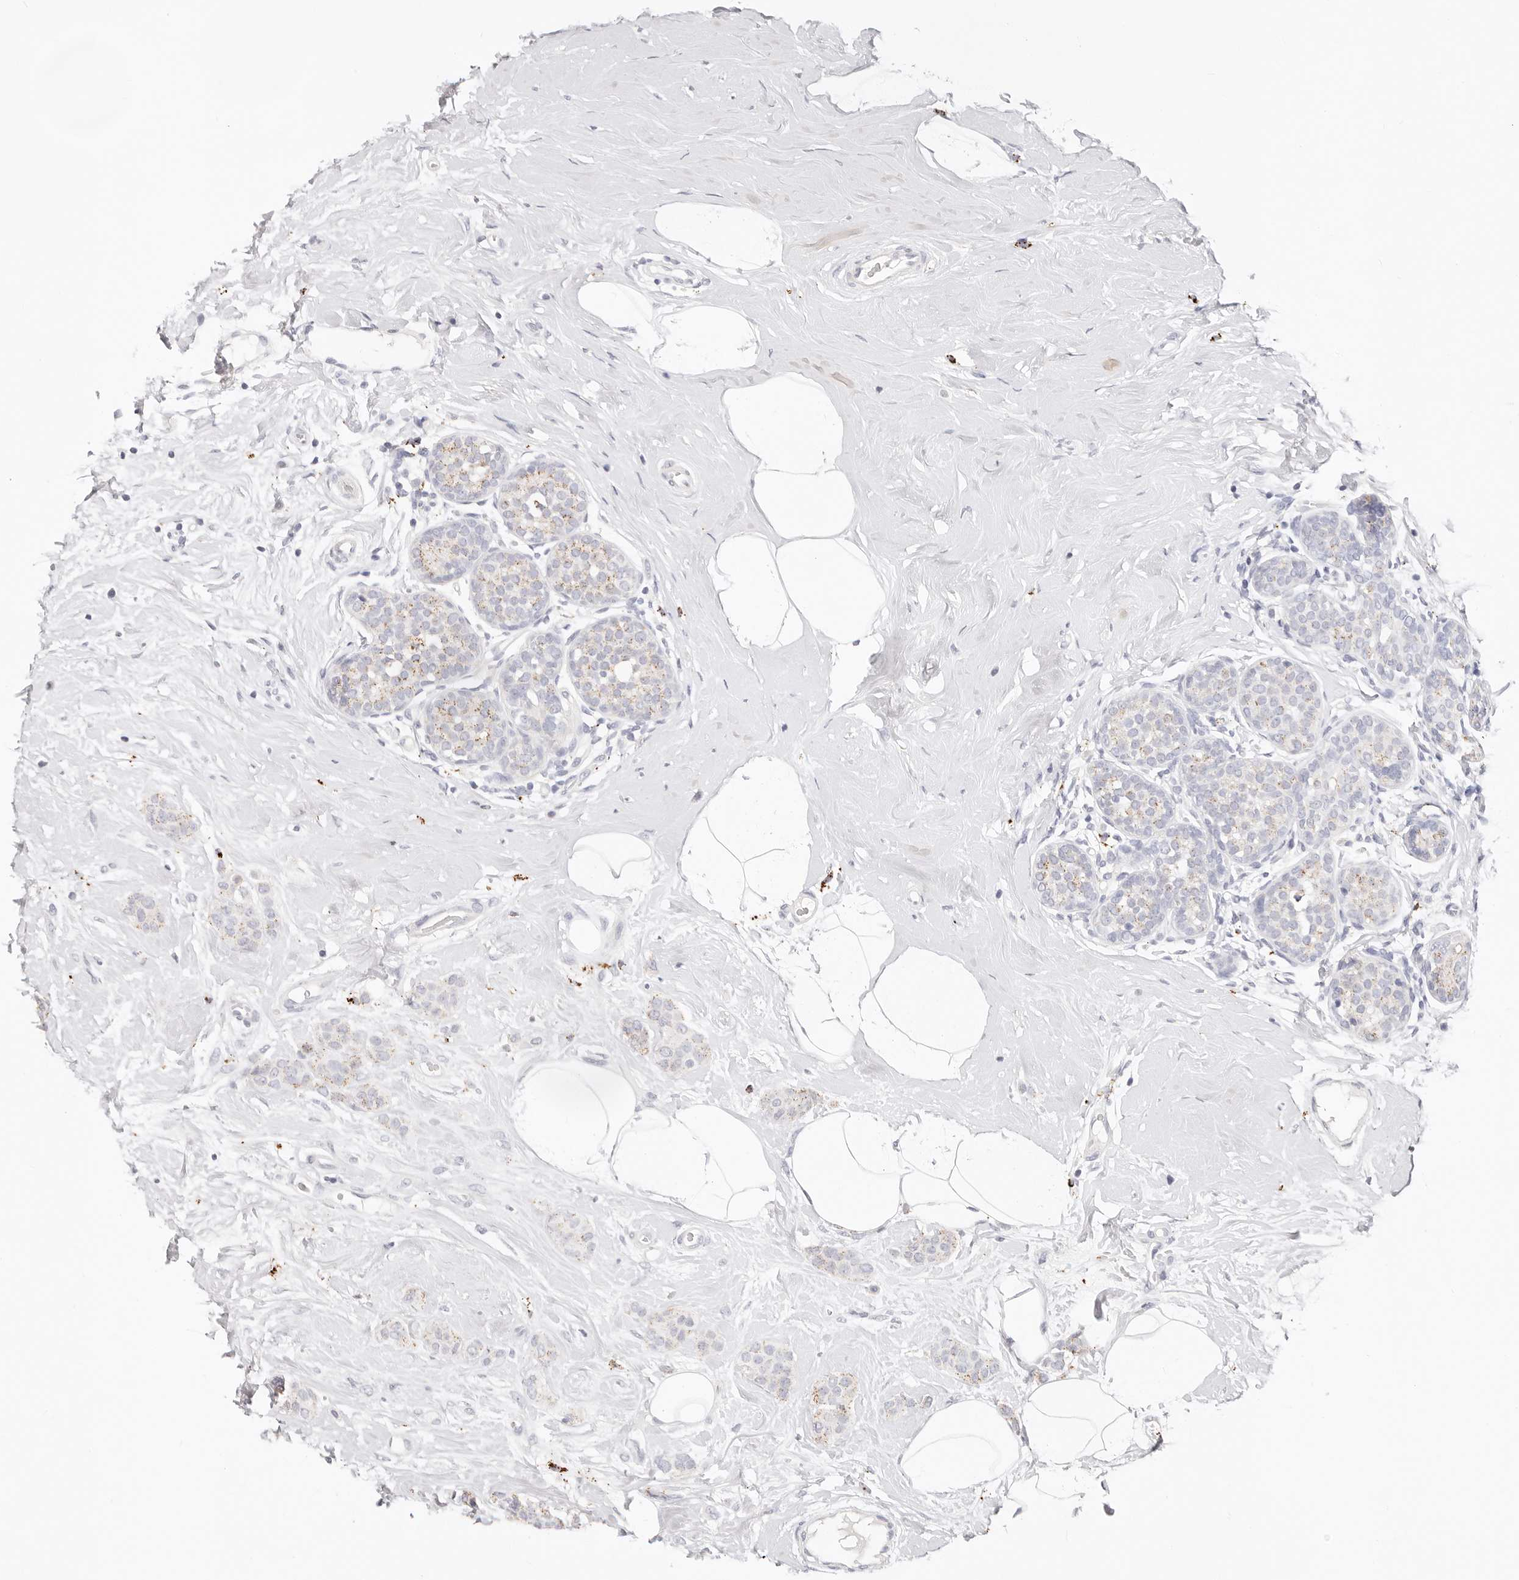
{"staining": {"intensity": "negative", "quantity": "none", "location": "none"}, "tissue": "breast cancer", "cell_type": "Tumor cells", "image_type": "cancer", "snomed": [{"axis": "morphology", "description": "Lobular carcinoma, in situ"}, {"axis": "morphology", "description": "Lobular carcinoma"}, {"axis": "topography", "description": "Breast"}], "caption": "An immunohistochemistry photomicrograph of breast lobular carcinoma in situ is shown. There is no staining in tumor cells of breast lobular carcinoma in situ.", "gene": "STKLD1", "patient": {"sex": "female", "age": 41}}